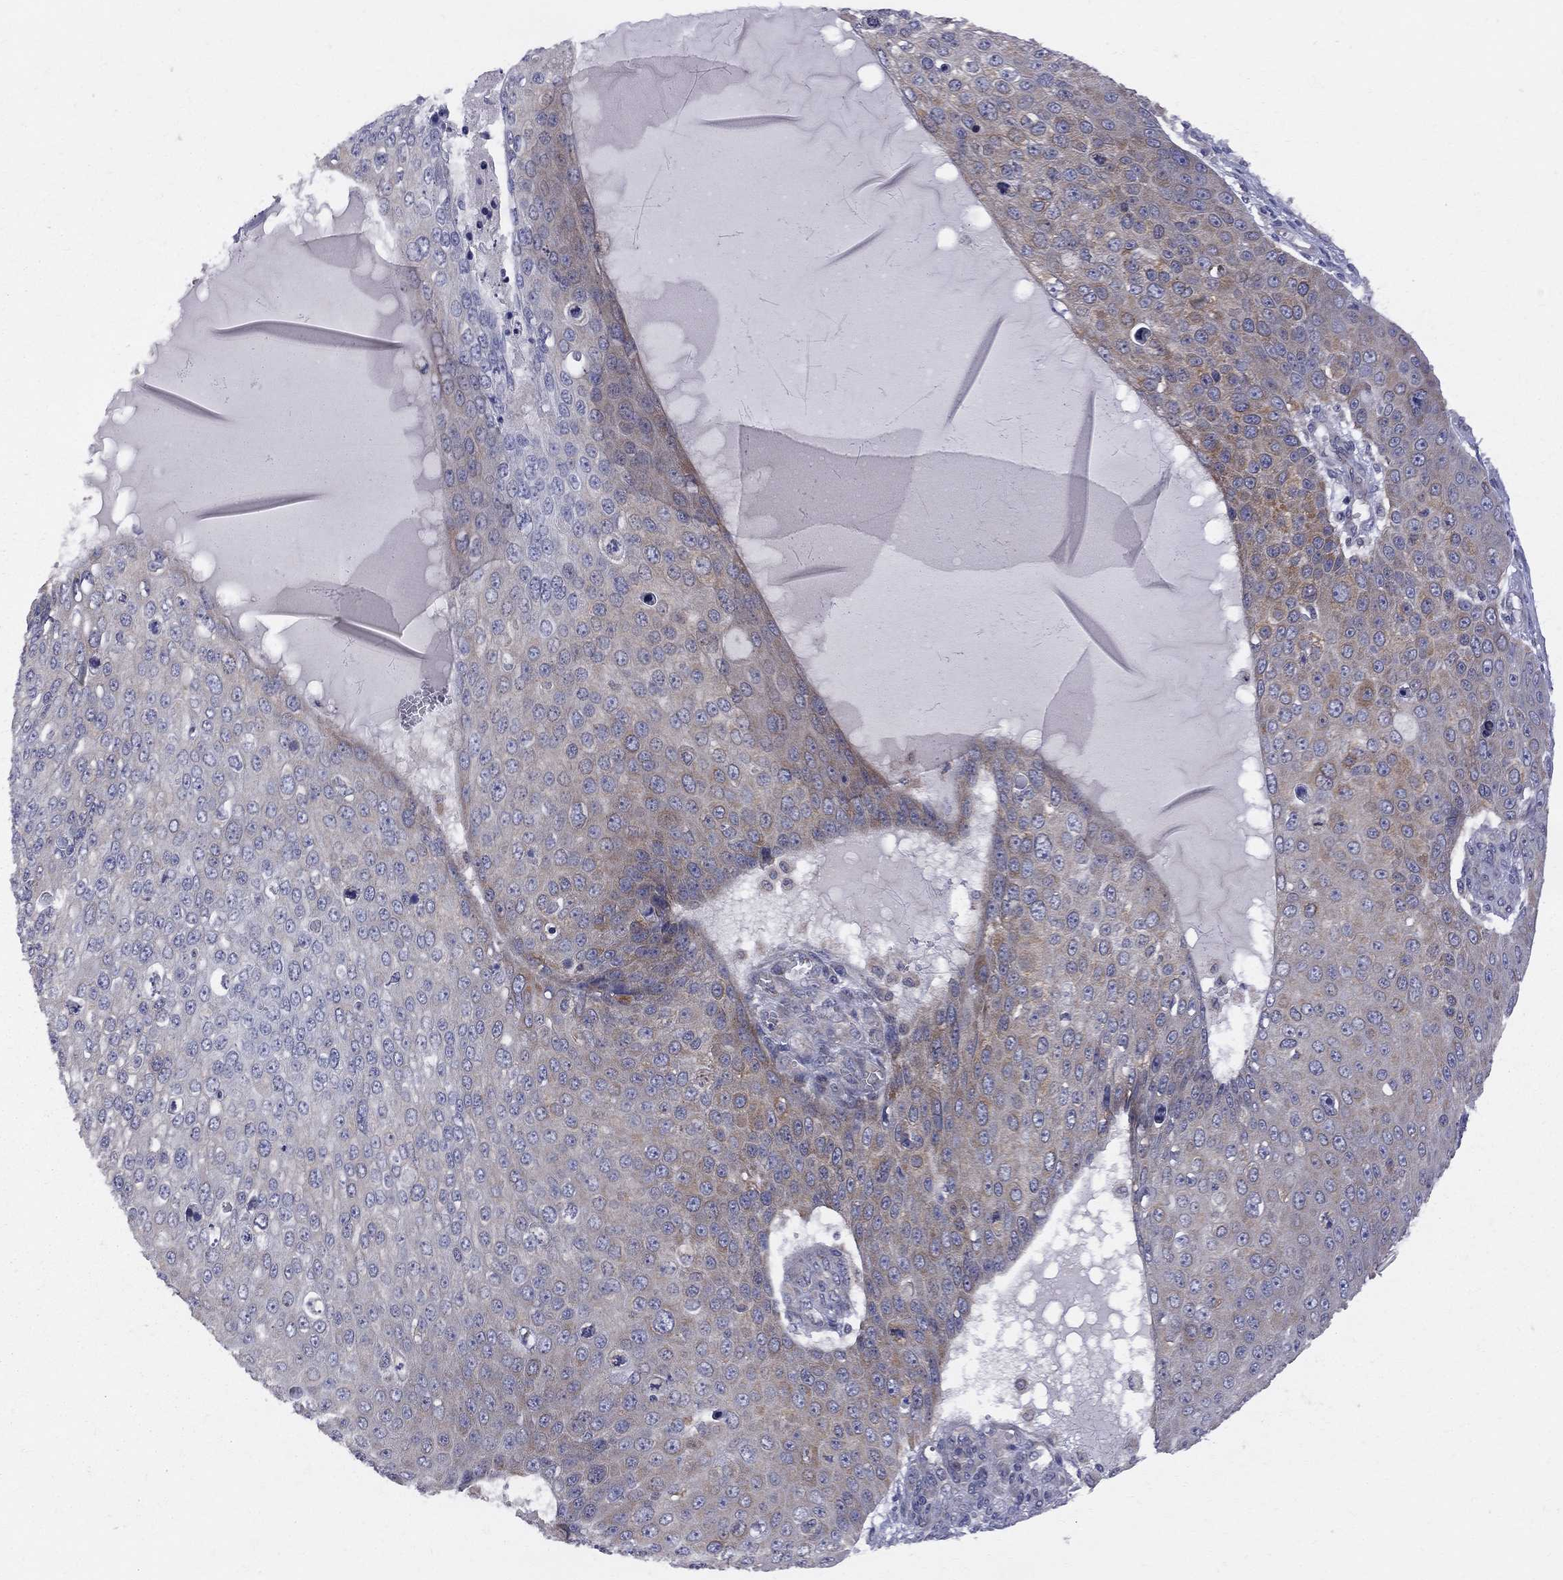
{"staining": {"intensity": "moderate", "quantity": "25%-75%", "location": "cytoplasmic/membranous"}, "tissue": "skin cancer", "cell_type": "Tumor cells", "image_type": "cancer", "snomed": [{"axis": "morphology", "description": "Squamous cell carcinoma, NOS"}, {"axis": "topography", "description": "Skin"}], "caption": "Immunohistochemical staining of squamous cell carcinoma (skin) exhibits medium levels of moderate cytoplasmic/membranous protein expression in approximately 25%-75% of tumor cells.", "gene": "CNOT11", "patient": {"sex": "male", "age": 71}}